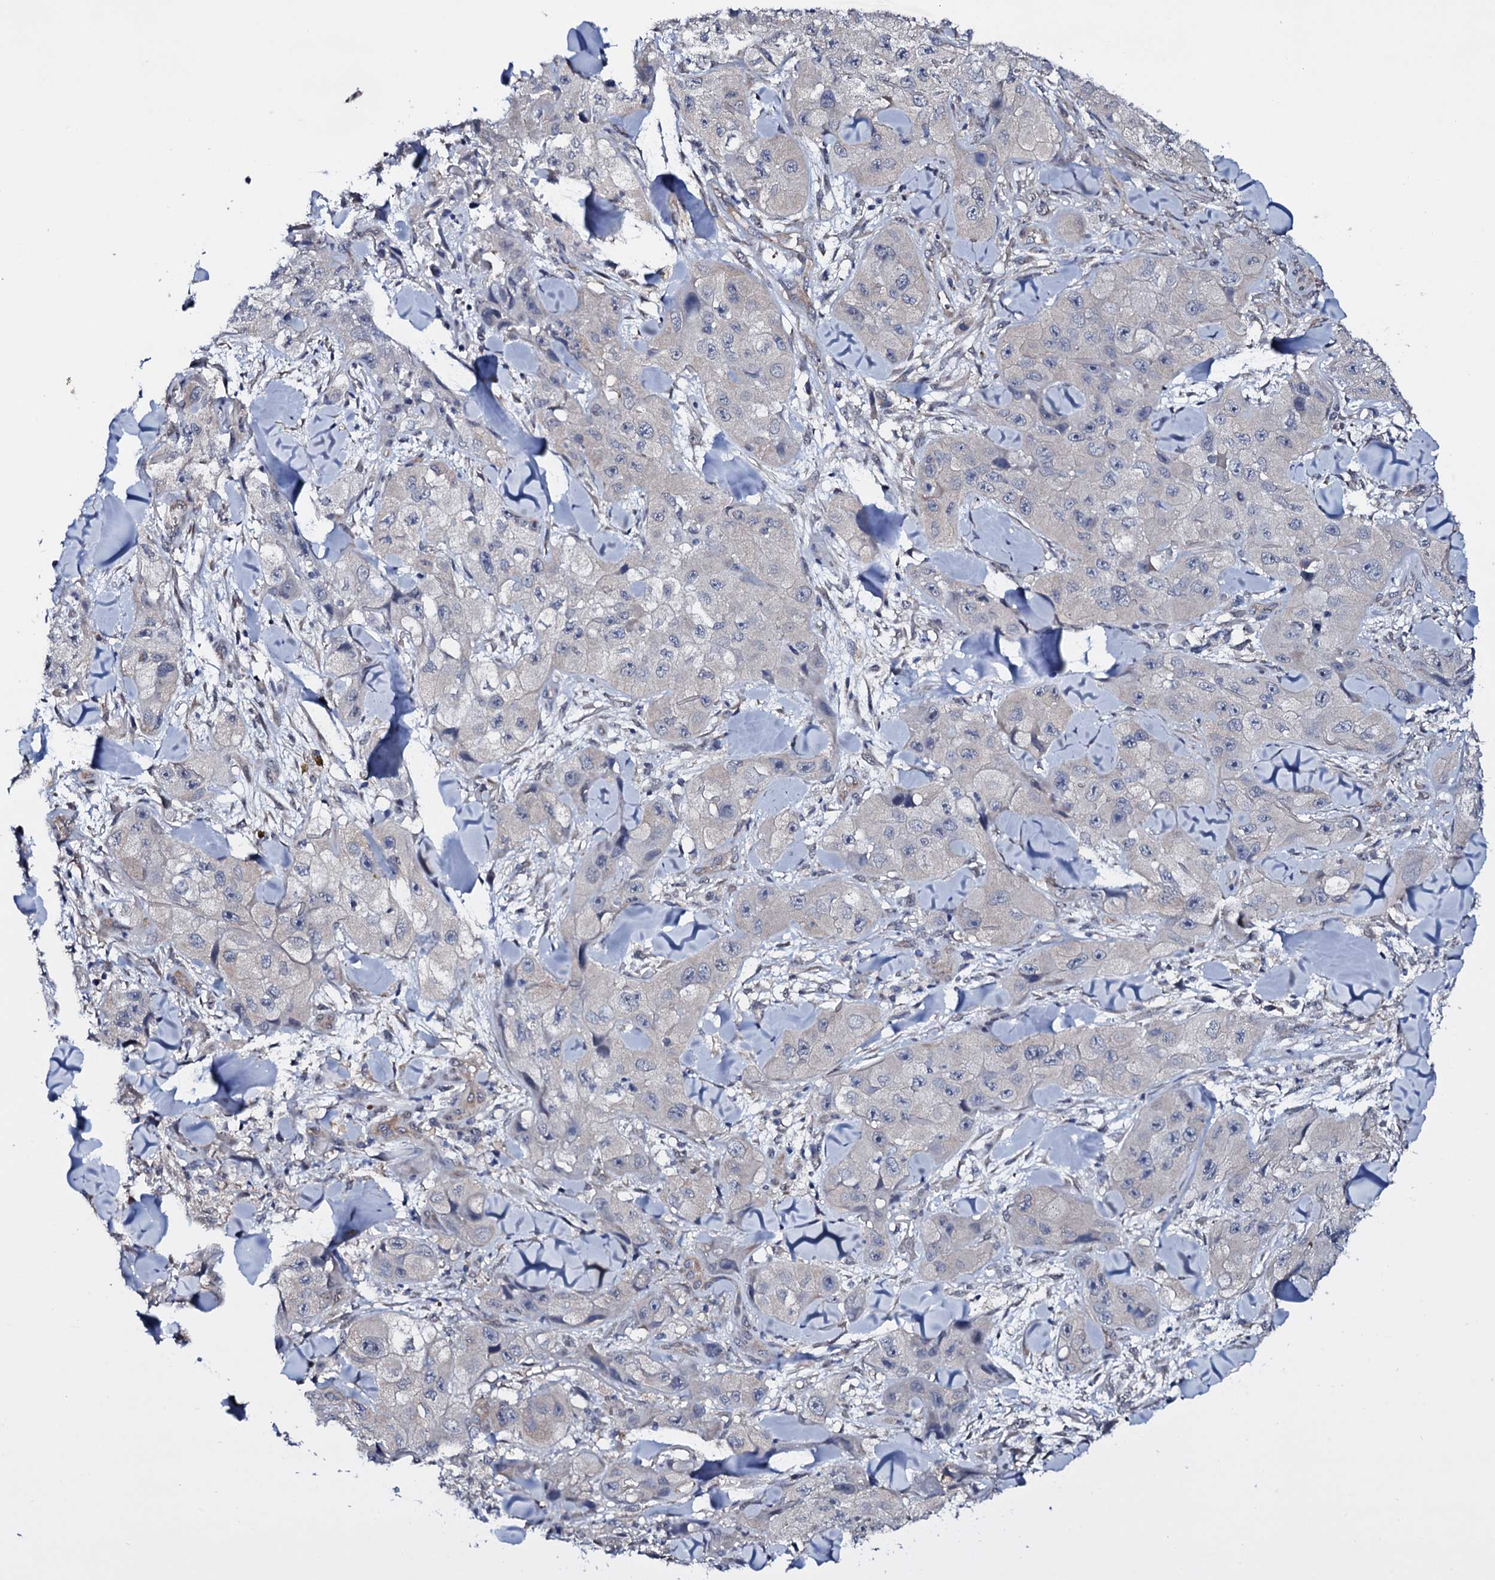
{"staining": {"intensity": "negative", "quantity": "none", "location": "none"}, "tissue": "skin cancer", "cell_type": "Tumor cells", "image_type": "cancer", "snomed": [{"axis": "morphology", "description": "Squamous cell carcinoma, NOS"}, {"axis": "topography", "description": "Skin"}, {"axis": "topography", "description": "Subcutis"}], "caption": "An image of skin squamous cell carcinoma stained for a protein shows no brown staining in tumor cells.", "gene": "GAREM1", "patient": {"sex": "male", "age": 73}}